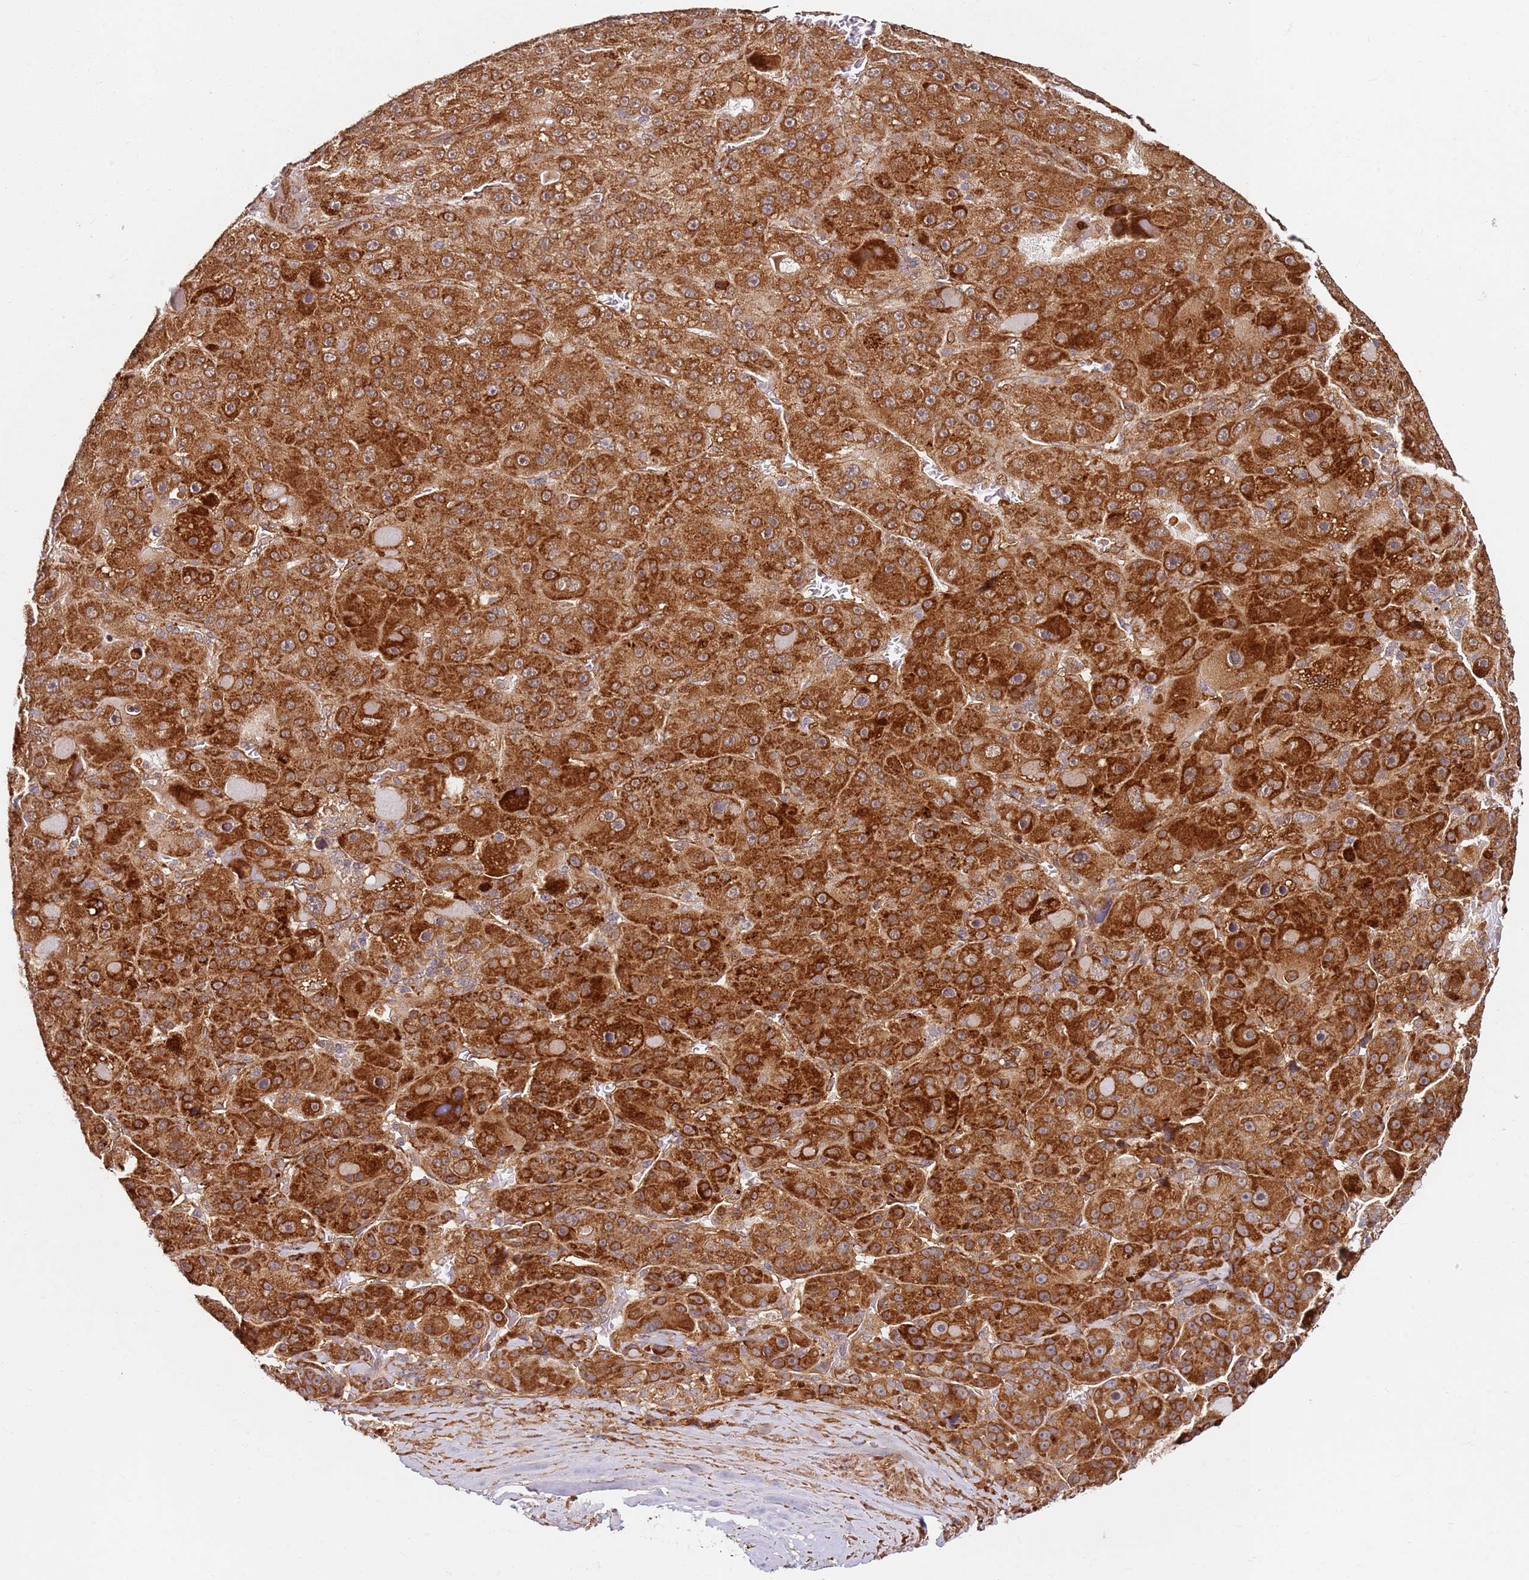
{"staining": {"intensity": "strong", "quantity": ">75%", "location": "cytoplasmic/membranous"}, "tissue": "liver cancer", "cell_type": "Tumor cells", "image_type": "cancer", "snomed": [{"axis": "morphology", "description": "Carcinoma, Hepatocellular, NOS"}, {"axis": "topography", "description": "Liver"}], "caption": "The image demonstrates staining of liver cancer, revealing strong cytoplasmic/membranous protein staining (brown color) within tumor cells.", "gene": "RPS3A", "patient": {"sex": "male", "age": 76}}